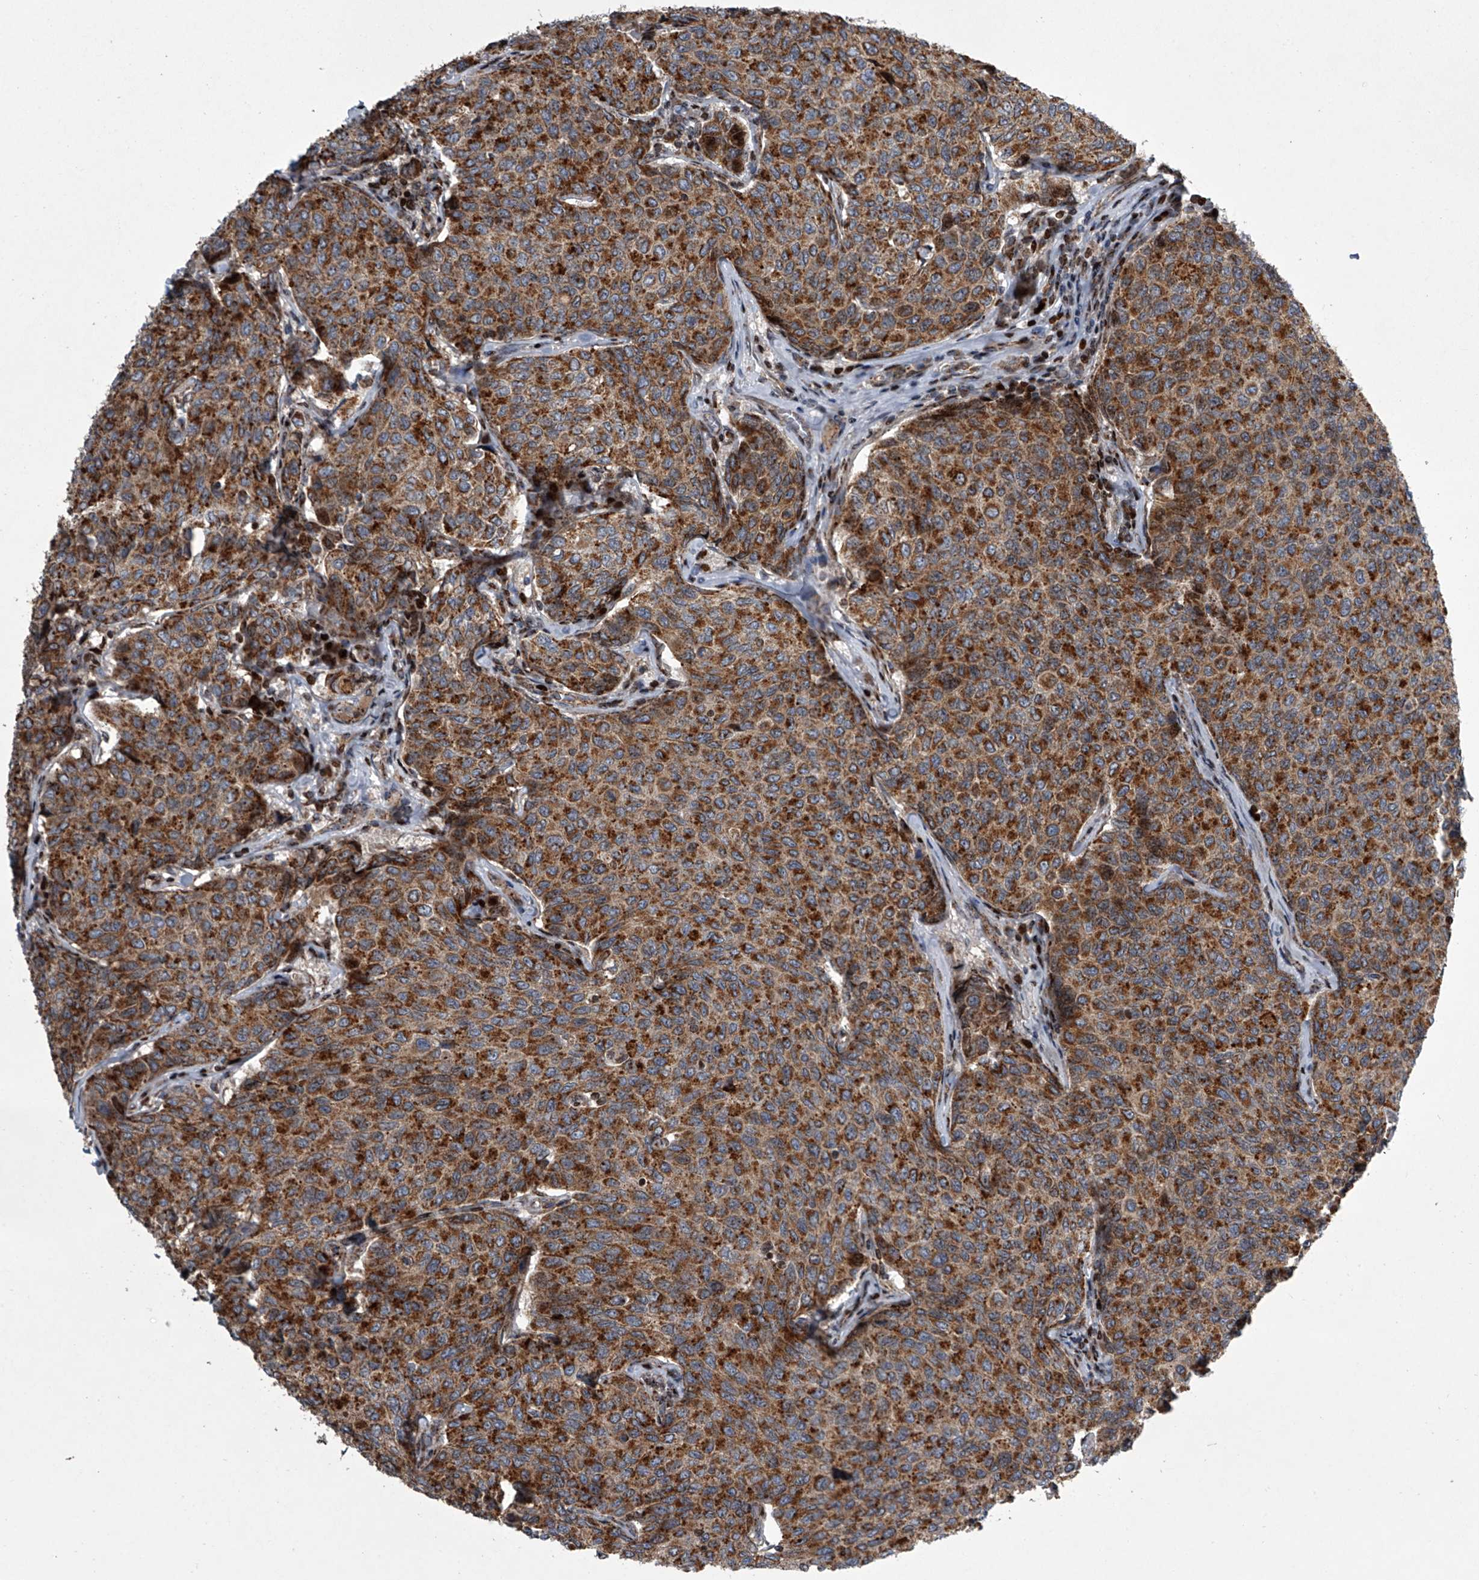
{"staining": {"intensity": "strong", "quantity": ">75%", "location": "cytoplasmic/membranous"}, "tissue": "breast cancer", "cell_type": "Tumor cells", "image_type": "cancer", "snomed": [{"axis": "morphology", "description": "Duct carcinoma"}, {"axis": "topography", "description": "Breast"}], "caption": "This histopathology image shows immunohistochemistry (IHC) staining of breast invasive ductal carcinoma, with high strong cytoplasmic/membranous staining in about >75% of tumor cells.", "gene": "STRADA", "patient": {"sex": "female", "age": 55}}